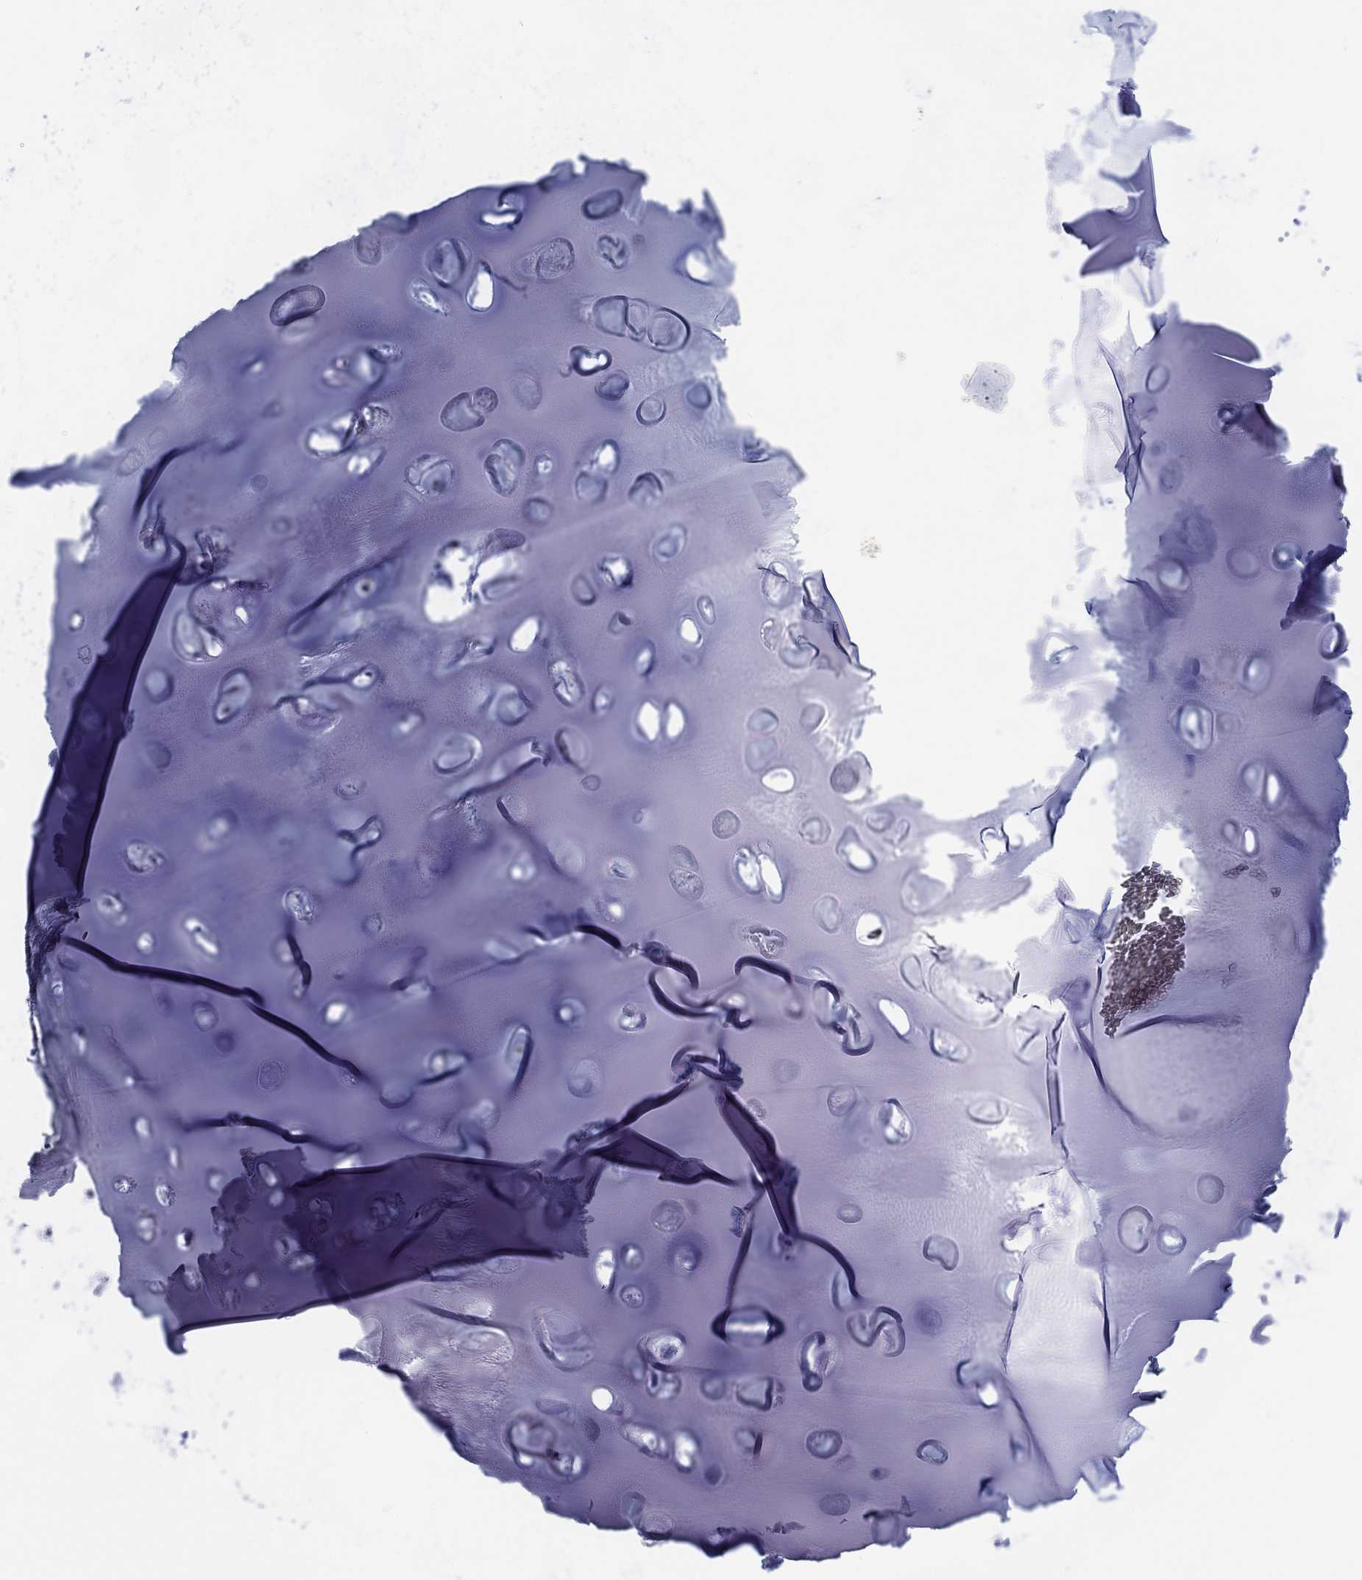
{"staining": {"intensity": "negative", "quantity": "none", "location": "none"}, "tissue": "soft tissue", "cell_type": "Chondrocytes", "image_type": "normal", "snomed": [{"axis": "morphology", "description": "Normal tissue, NOS"}, {"axis": "morphology", "description": "Squamous cell carcinoma, NOS"}, {"axis": "topography", "description": "Cartilage tissue"}, {"axis": "topography", "description": "Lung"}], "caption": "Immunohistochemistry image of unremarkable human soft tissue stained for a protein (brown), which shows no positivity in chondrocytes.", "gene": "H1", "patient": {"sex": "male", "age": 66}}